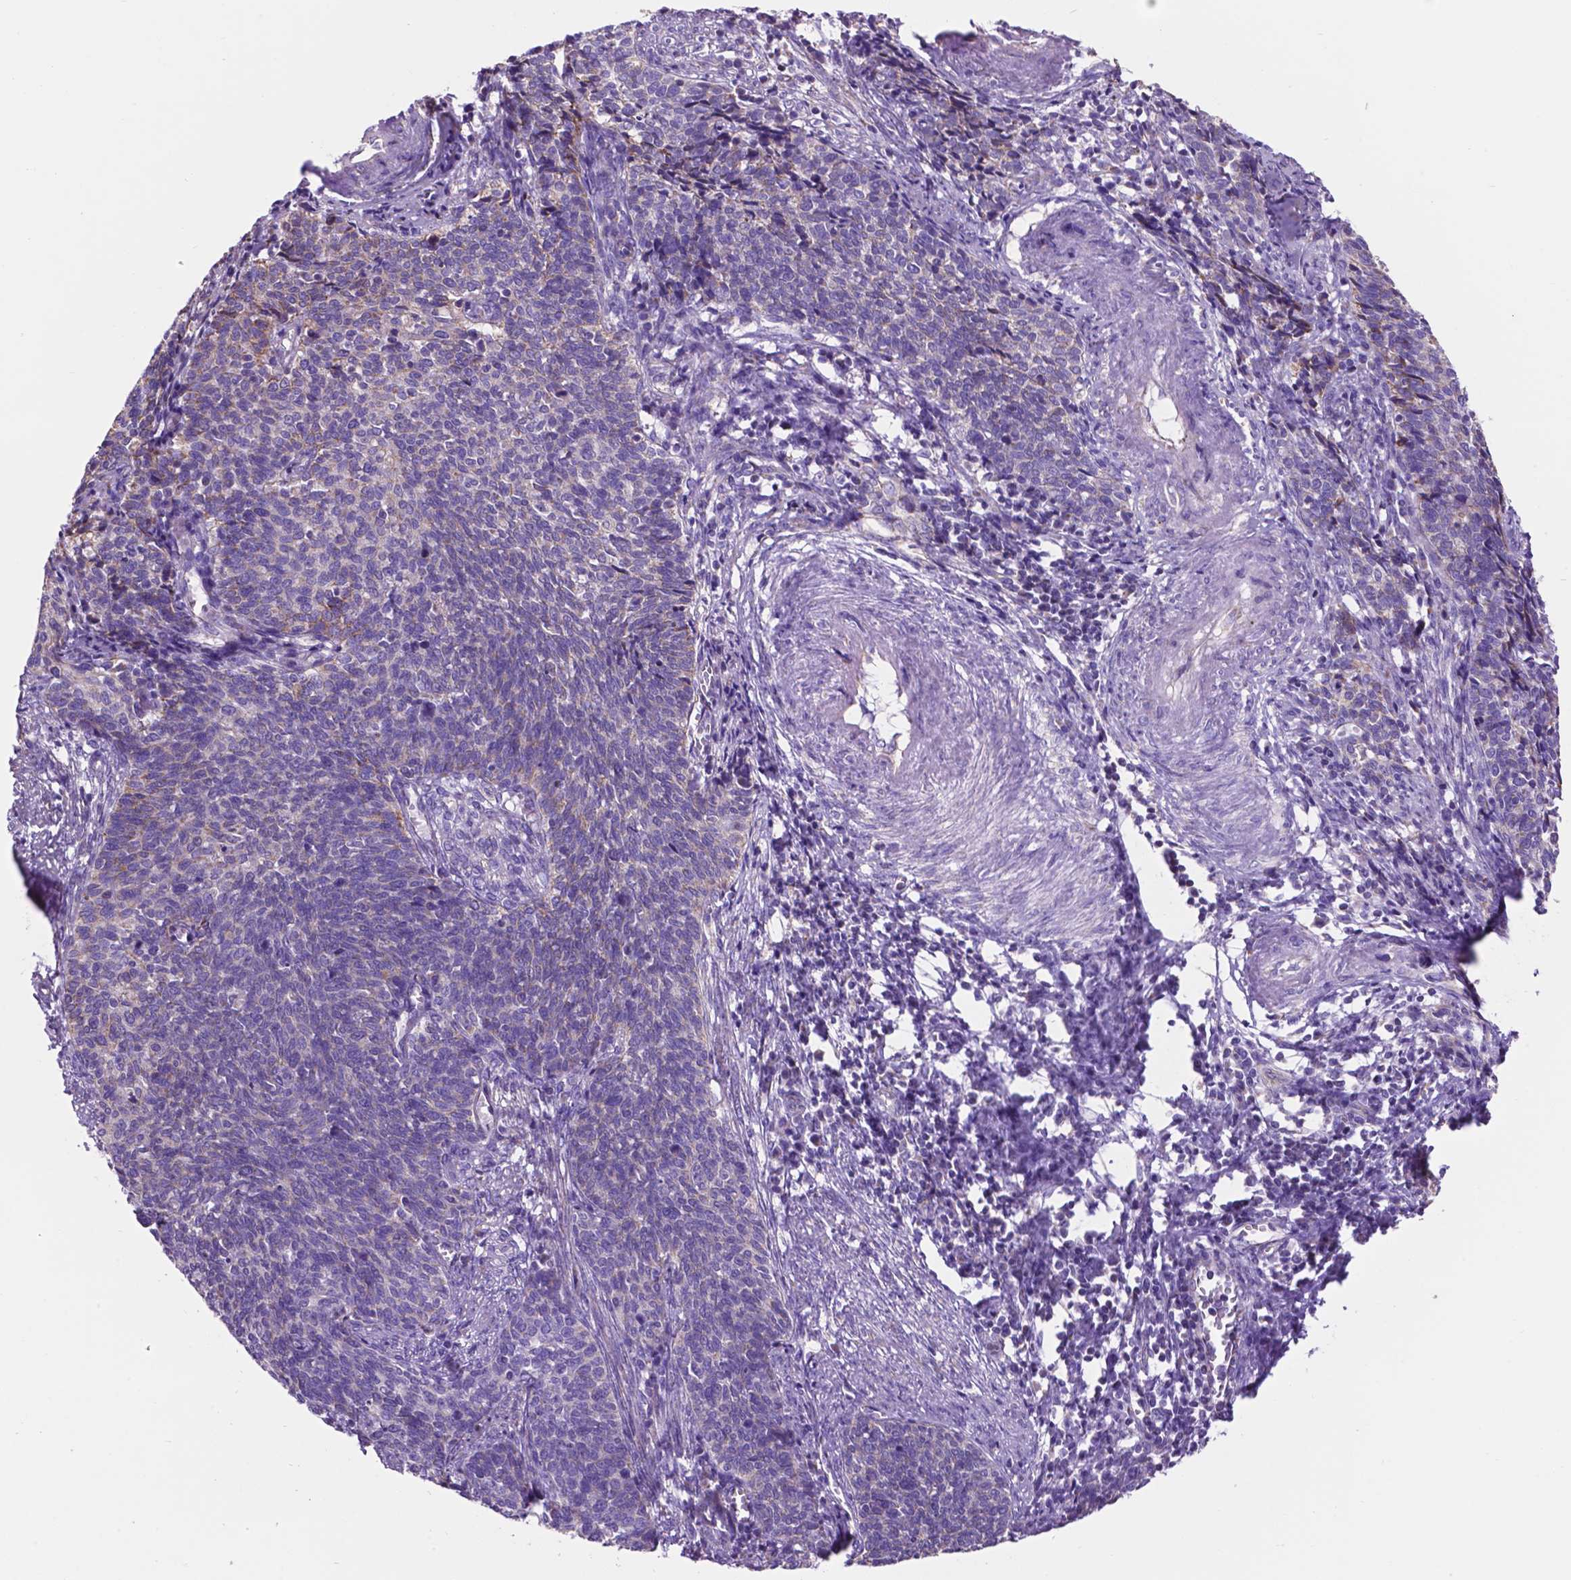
{"staining": {"intensity": "negative", "quantity": "none", "location": "none"}, "tissue": "cervical cancer", "cell_type": "Tumor cells", "image_type": "cancer", "snomed": [{"axis": "morphology", "description": "Squamous cell carcinoma, NOS"}, {"axis": "topography", "description": "Cervix"}], "caption": "This is a photomicrograph of IHC staining of cervical cancer (squamous cell carcinoma), which shows no expression in tumor cells. (DAB IHC with hematoxylin counter stain).", "gene": "TMEM121B", "patient": {"sex": "female", "age": 39}}